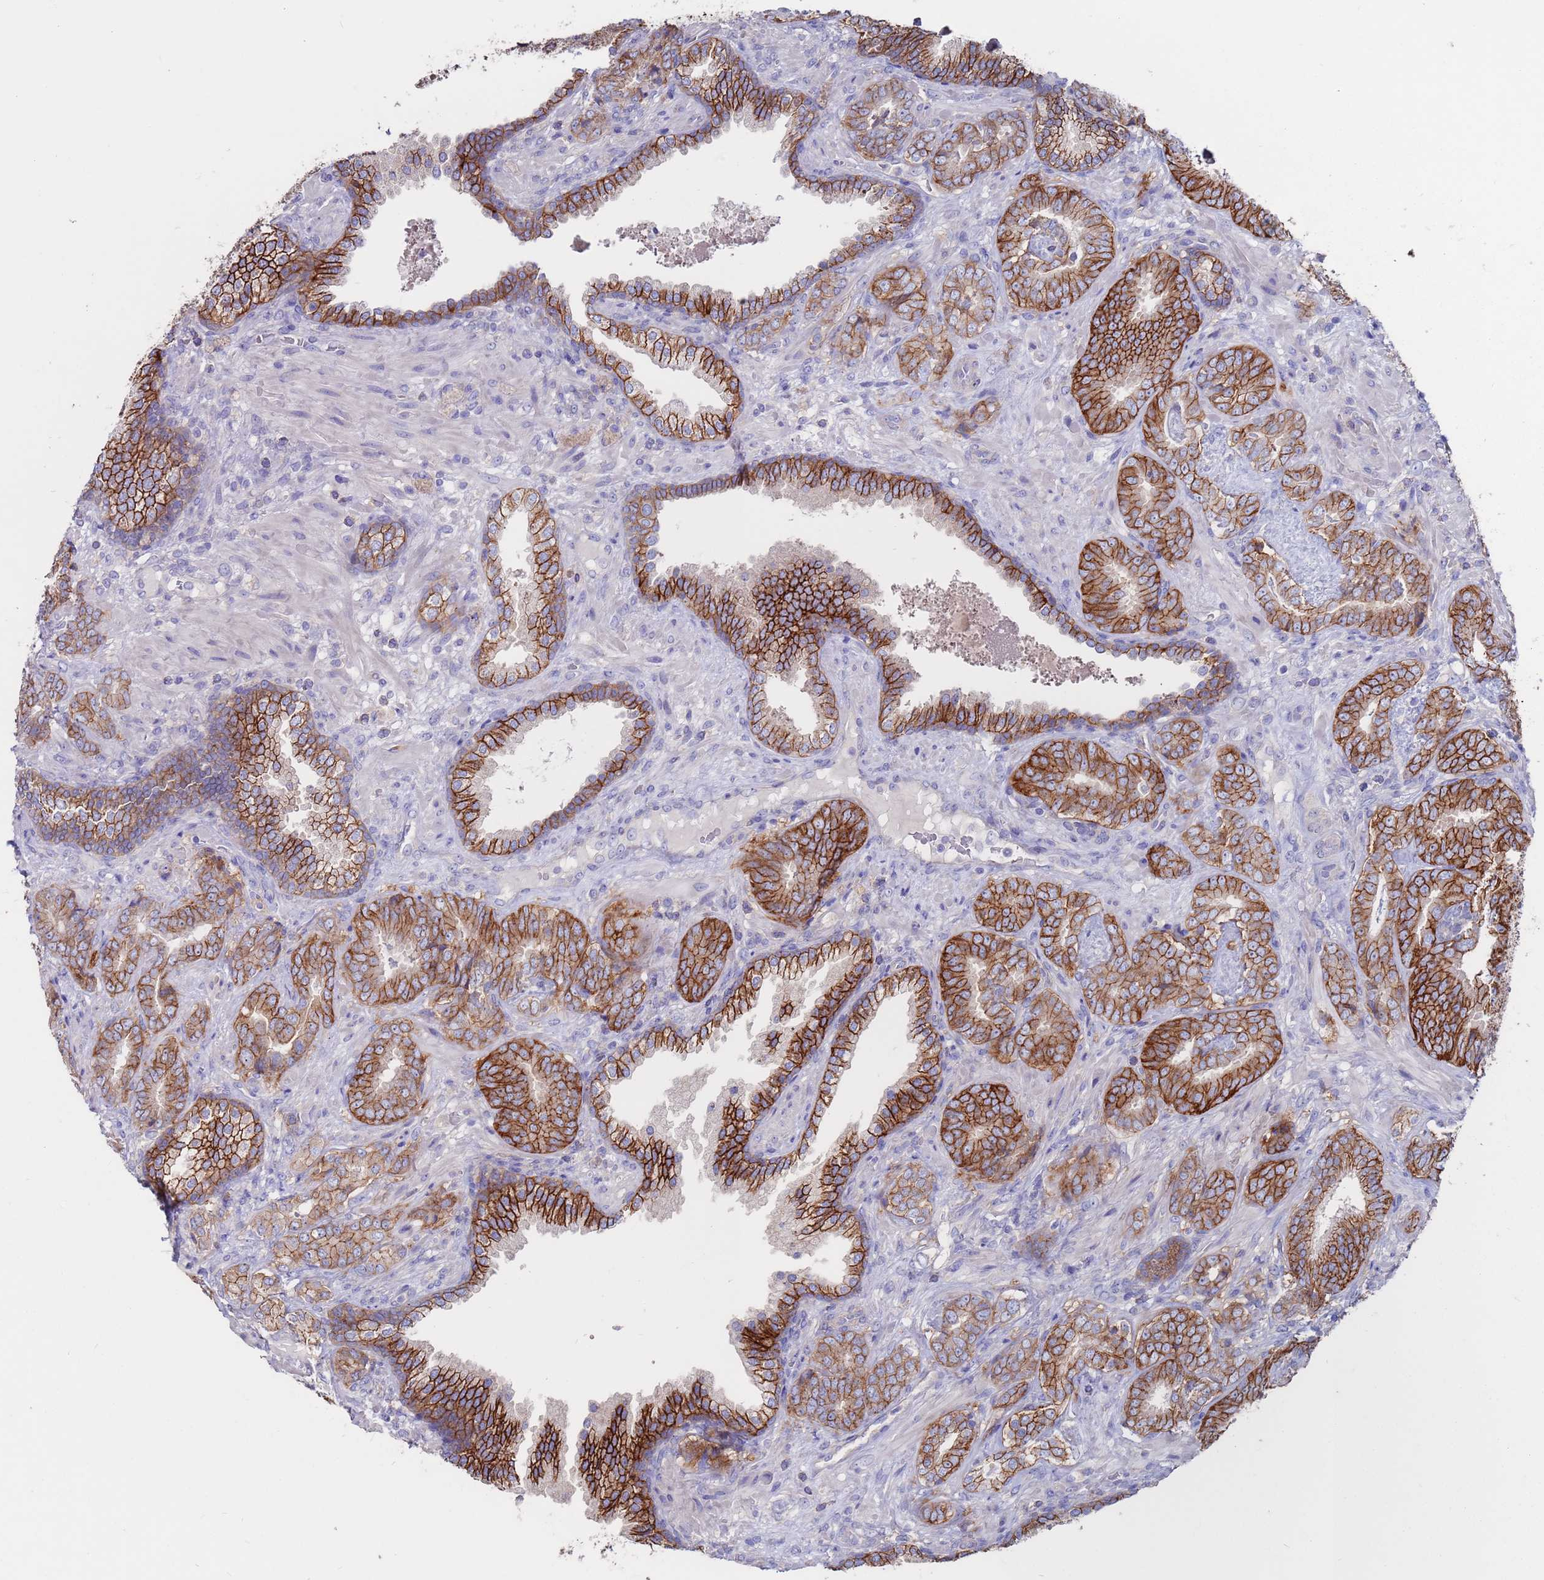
{"staining": {"intensity": "strong", "quantity": ">75%", "location": "cytoplasmic/membranous"}, "tissue": "prostate cancer", "cell_type": "Tumor cells", "image_type": "cancer", "snomed": [{"axis": "morphology", "description": "Adenocarcinoma, High grade"}, {"axis": "topography", "description": "Prostate"}], "caption": "A brown stain labels strong cytoplasmic/membranous positivity of a protein in human prostate cancer tumor cells. The staining was performed using DAB, with brown indicating positive protein expression. Nuclei are stained blue with hematoxylin.", "gene": "KRTCAP3", "patient": {"sex": "male", "age": 71}}